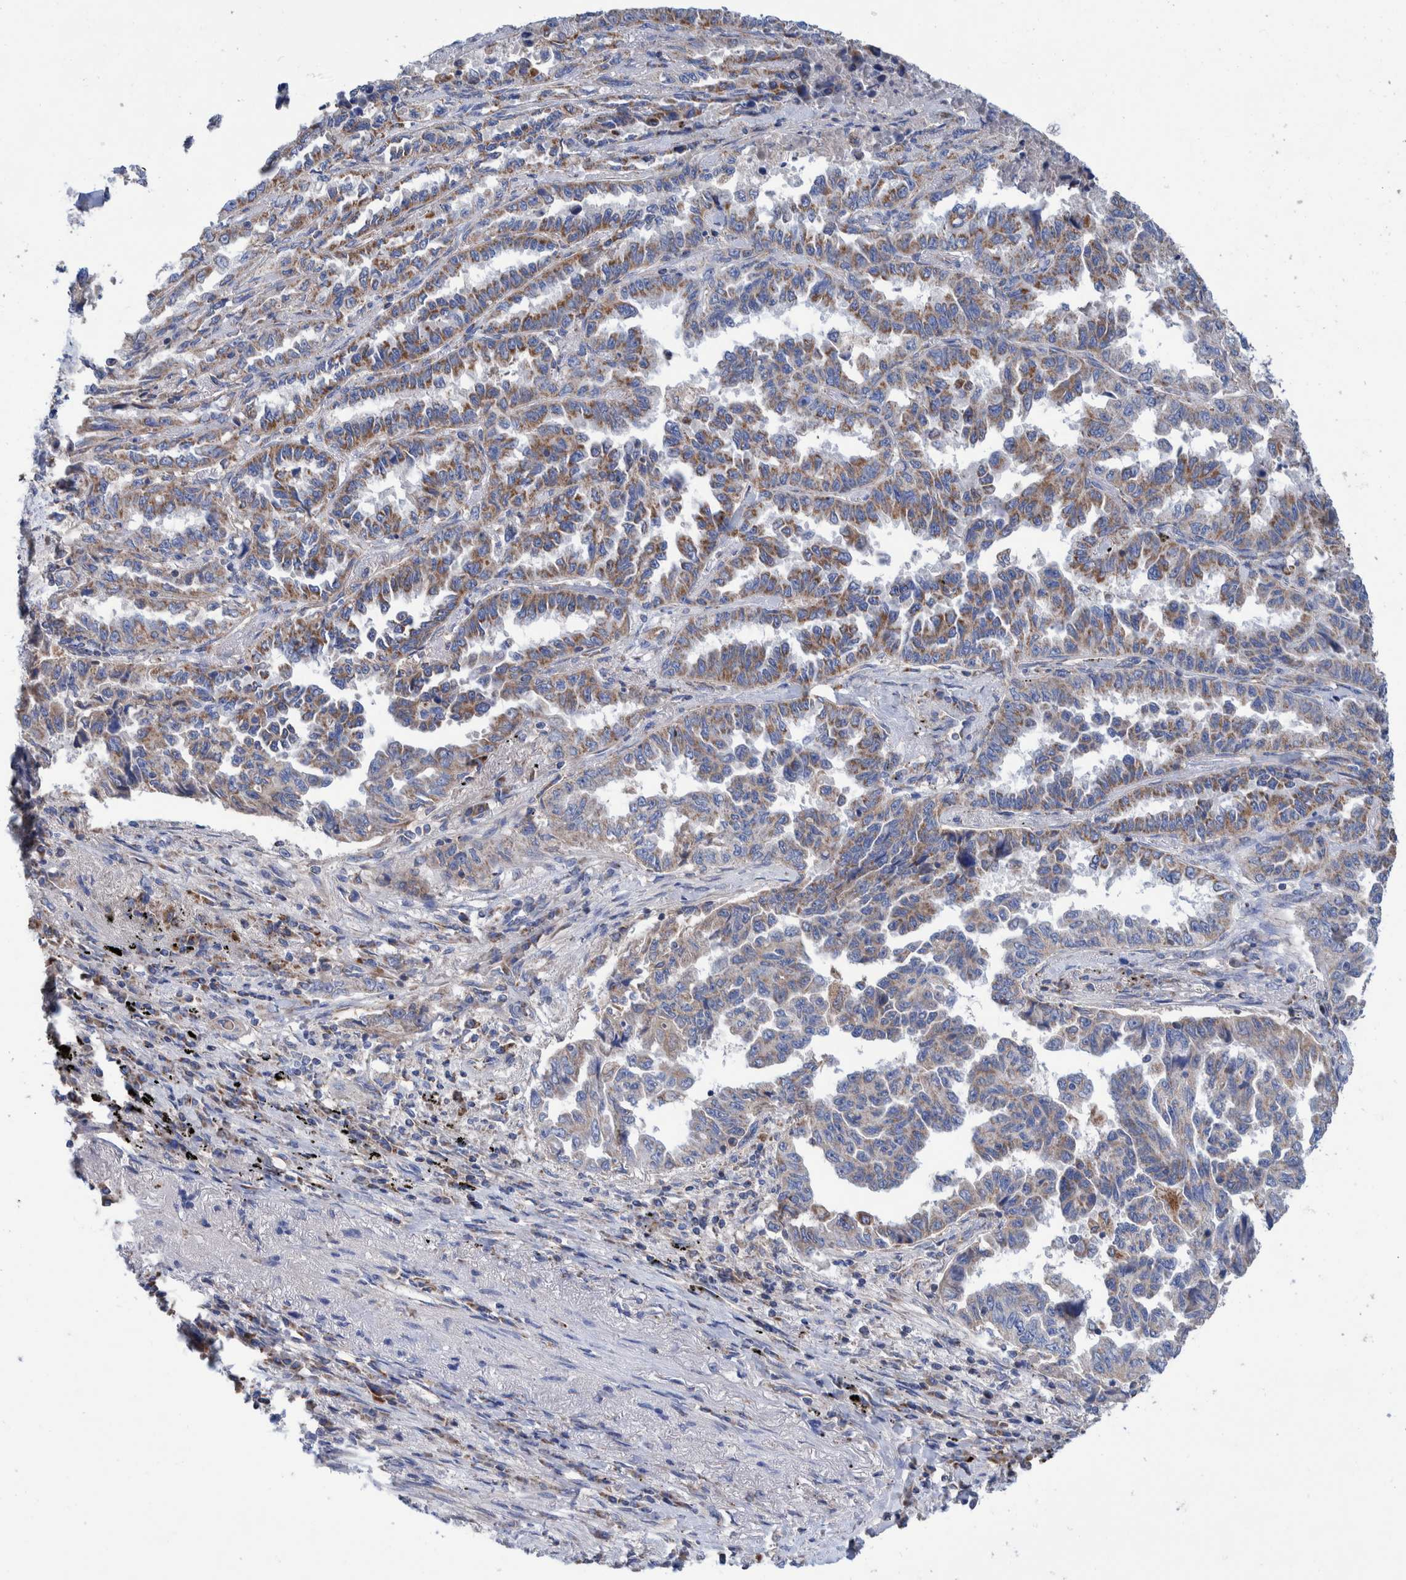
{"staining": {"intensity": "moderate", "quantity": ">75%", "location": "cytoplasmic/membranous"}, "tissue": "lung cancer", "cell_type": "Tumor cells", "image_type": "cancer", "snomed": [{"axis": "morphology", "description": "Adenocarcinoma, NOS"}, {"axis": "topography", "description": "Lung"}], "caption": "Tumor cells demonstrate medium levels of moderate cytoplasmic/membranous expression in about >75% of cells in human adenocarcinoma (lung). The staining was performed using DAB (3,3'-diaminobenzidine), with brown indicating positive protein expression. Nuclei are stained blue with hematoxylin.", "gene": "DECR1", "patient": {"sex": "female", "age": 51}}